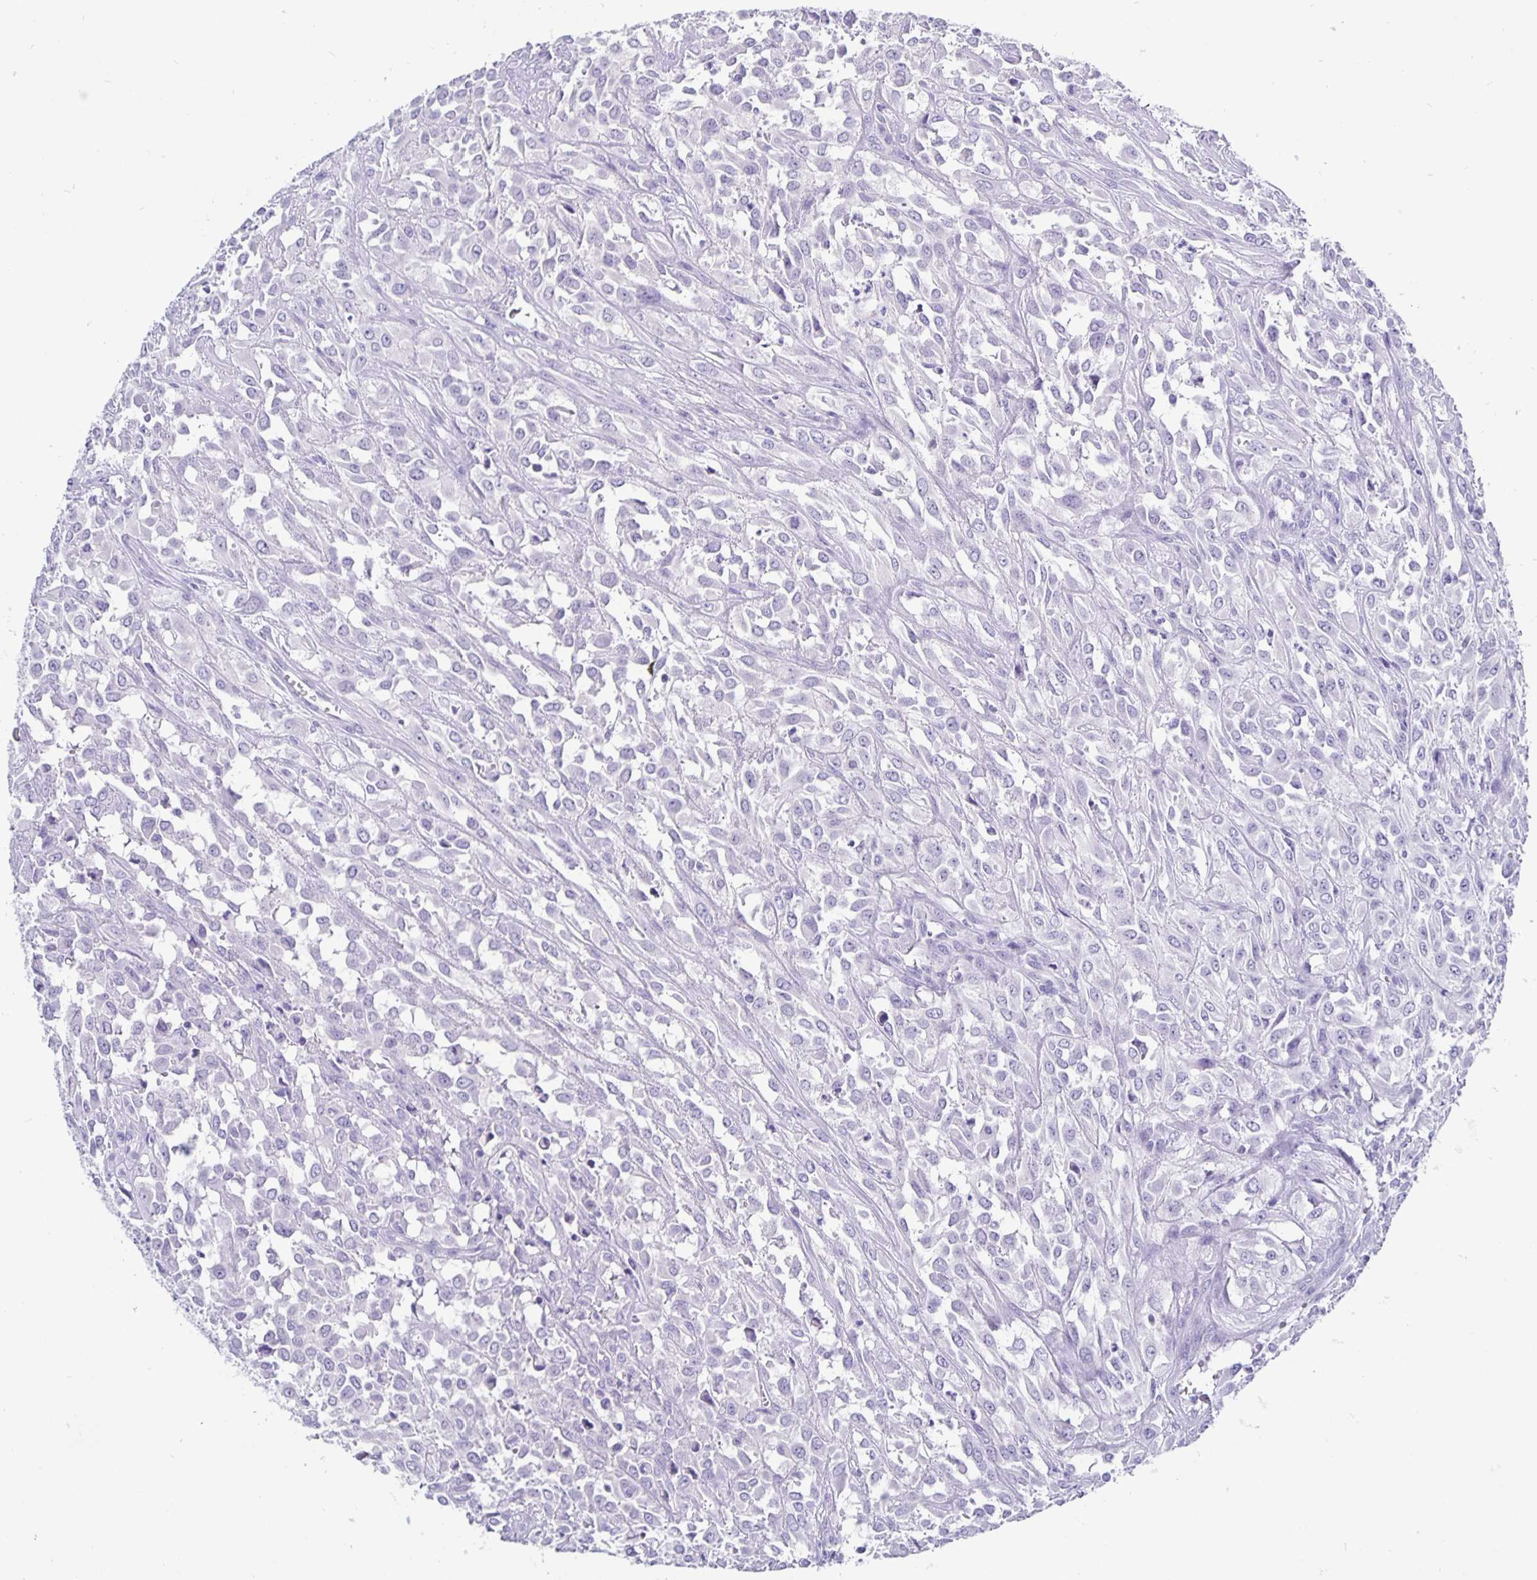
{"staining": {"intensity": "negative", "quantity": "none", "location": "none"}, "tissue": "urothelial cancer", "cell_type": "Tumor cells", "image_type": "cancer", "snomed": [{"axis": "morphology", "description": "Urothelial carcinoma, High grade"}, {"axis": "topography", "description": "Urinary bladder"}], "caption": "A photomicrograph of urothelial cancer stained for a protein demonstrates no brown staining in tumor cells.", "gene": "ODF3B", "patient": {"sex": "male", "age": 67}}